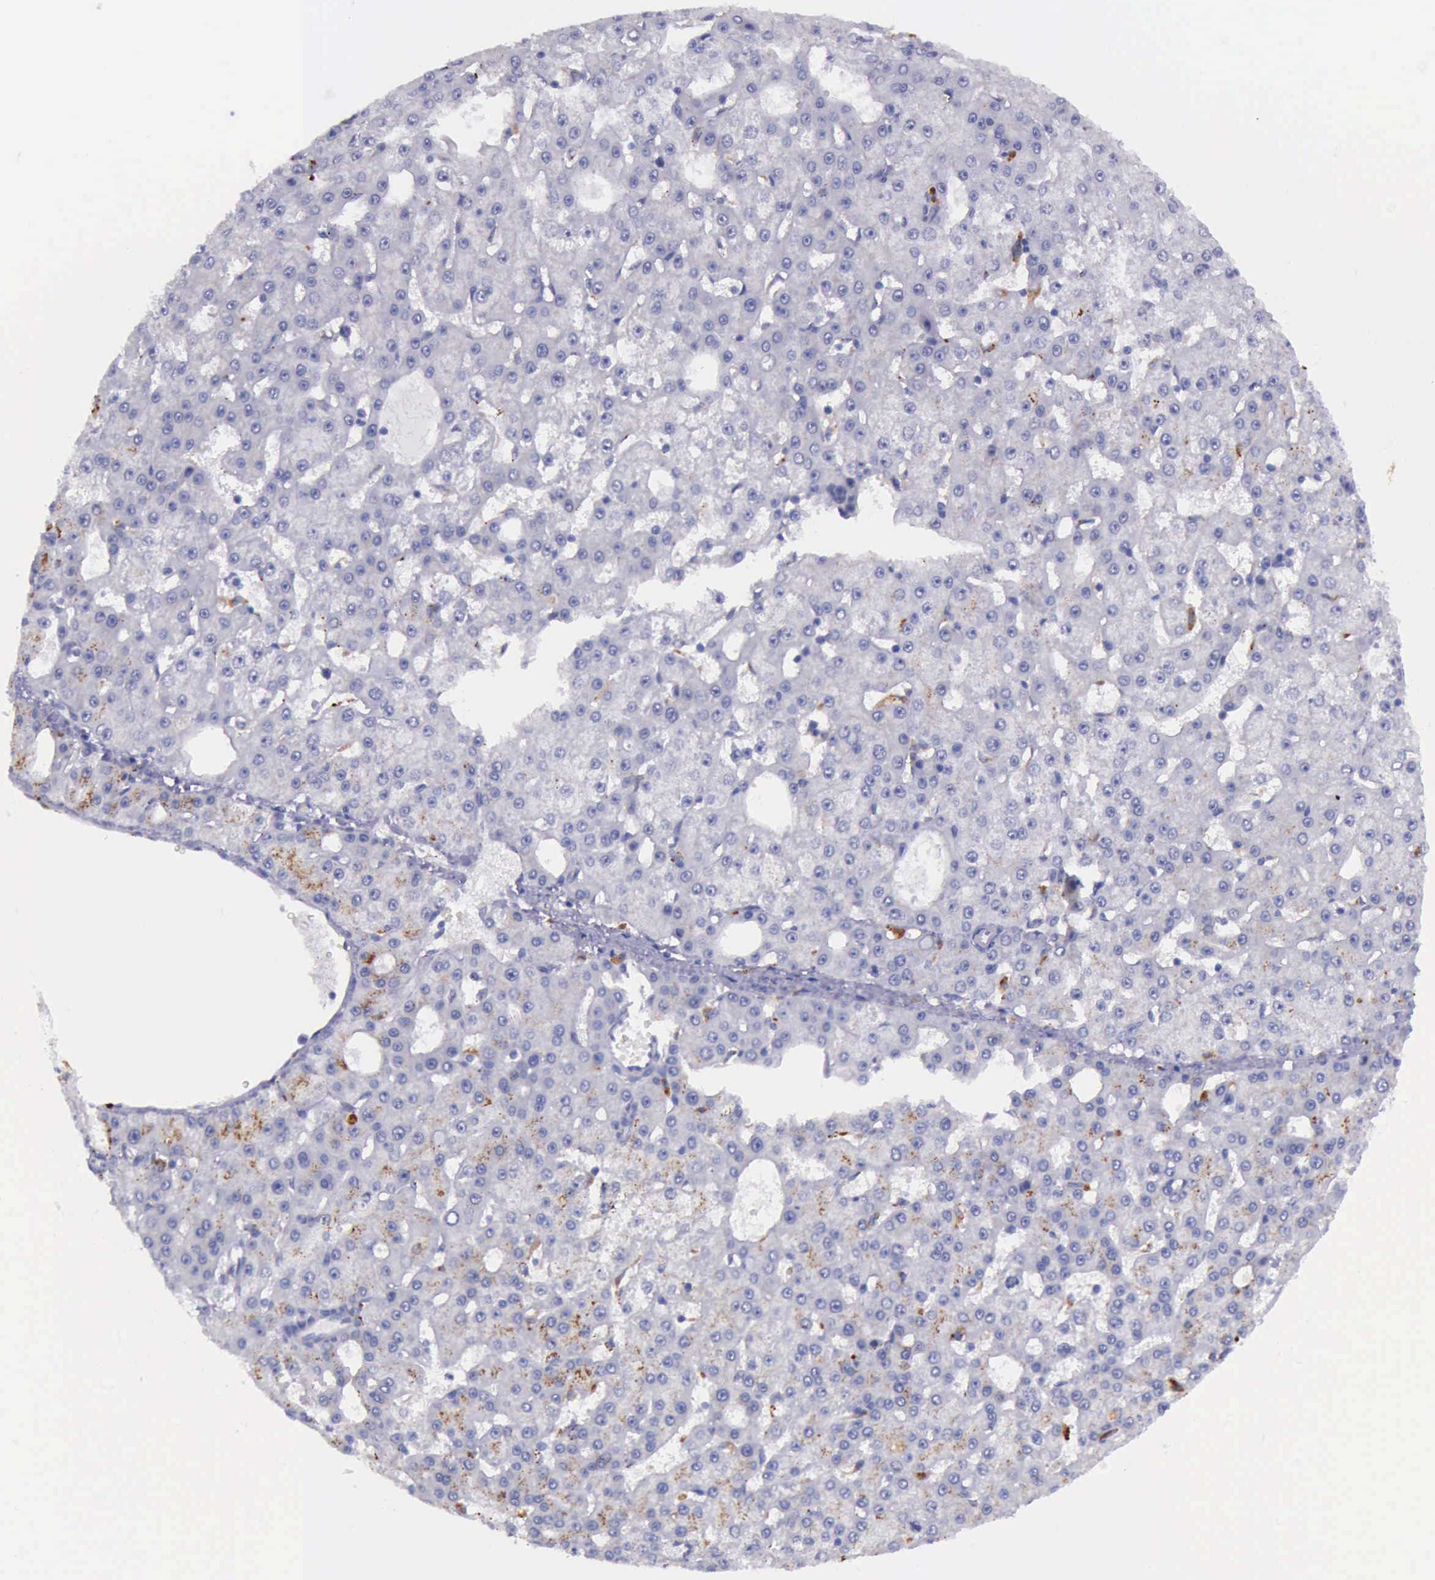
{"staining": {"intensity": "moderate", "quantity": "25%-75%", "location": "cytoplasmic/membranous"}, "tissue": "liver cancer", "cell_type": "Tumor cells", "image_type": "cancer", "snomed": [{"axis": "morphology", "description": "Carcinoma, Hepatocellular, NOS"}, {"axis": "topography", "description": "Liver"}], "caption": "A histopathology image of liver cancer (hepatocellular carcinoma) stained for a protein reveals moderate cytoplasmic/membranous brown staining in tumor cells. (DAB IHC with brightfield microscopy, high magnification).", "gene": "GLA", "patient": {"sex": "male", "age": 47}}